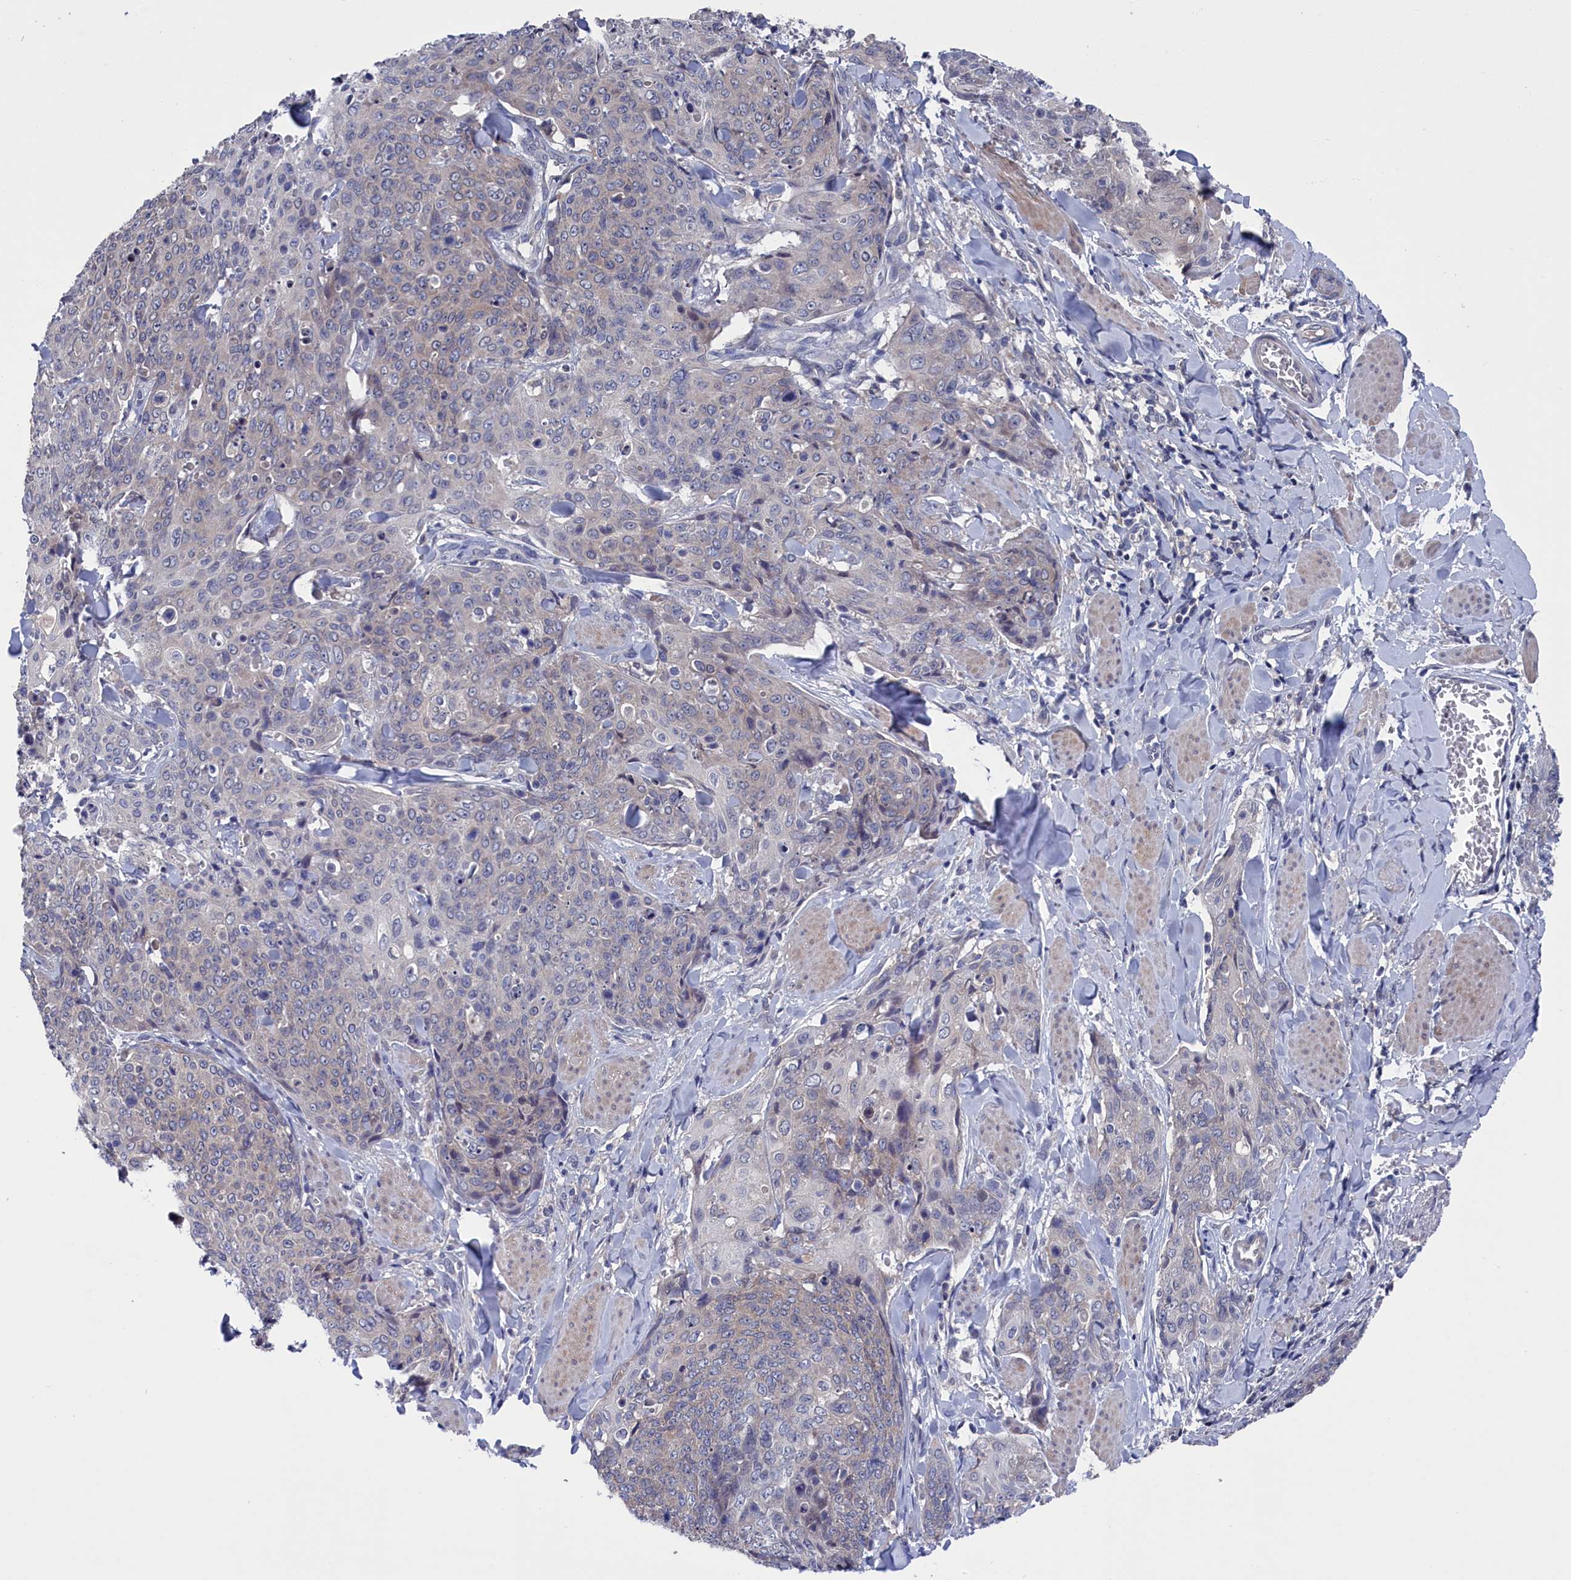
{"staining": {"intensity": "weak", "quantity": "<25%", "location": "cytoplasmic/membranous"}, "tissue": "skin cancer", "cell_type": "Tumor cells", "image_type": "cancer", "snomed": [{"axis": "morphology", "description": "Squamous cell carcinoma, NOS"}, {"axis": "topography", "description": "Skin"}, {"axis": "topography", "description": "Vulva"}], "caption": "Skin squamous cell carcinoma was stained to show a protein in brown. There is no significant expression in tumor cells. (DAB immunohistochemistry, high magnification).", "gene": "SPATA13", "patient": {"sex": "female", "age": 85}}